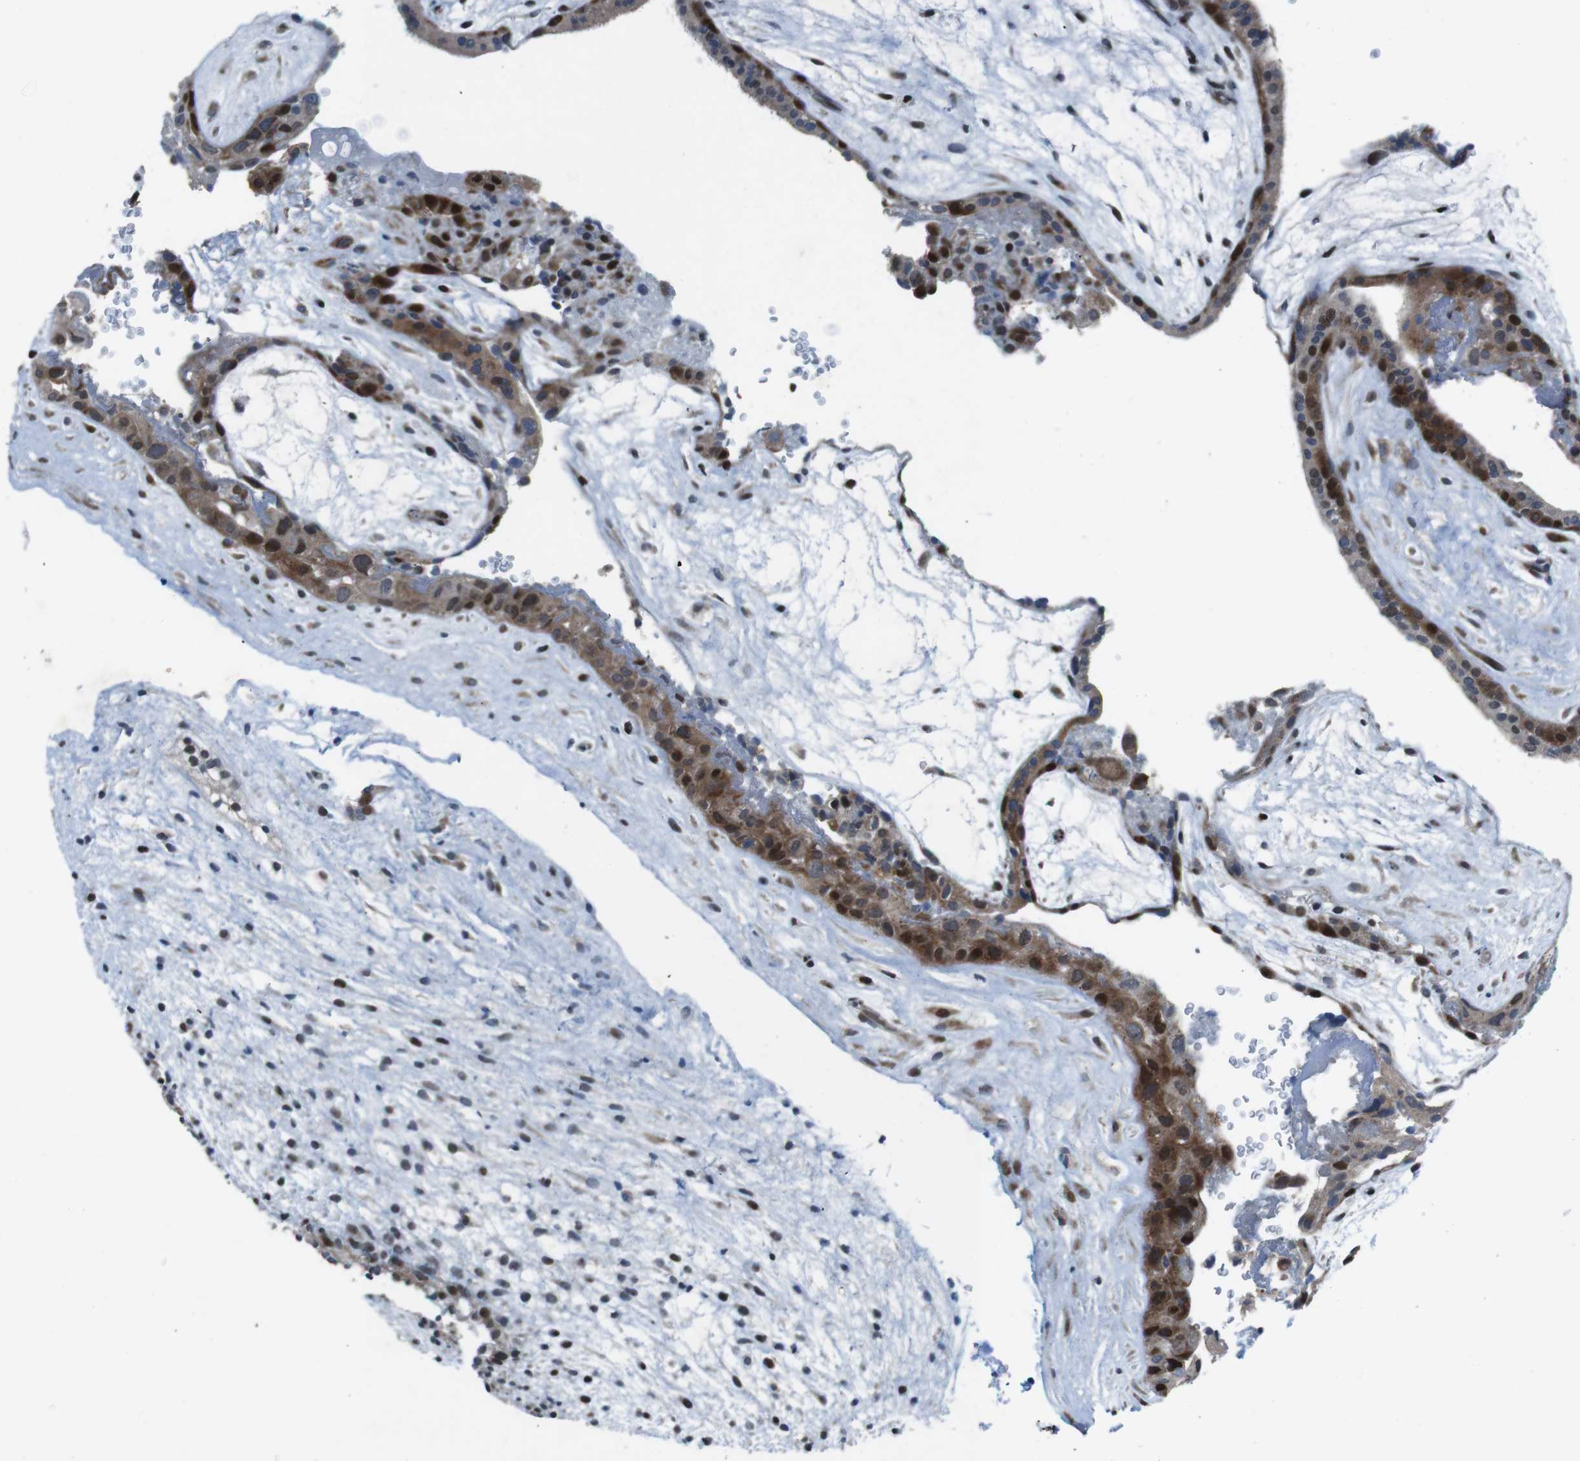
{"staining": {"intensity": "weak", "quantity": ">75%", "location": "cytoplasmic/membranous"}, "tissue": "placenta", "cell_type": "Decidual cells", "image_type": "normal", "snomed": [{"axis": "morphology", "description": "Normal tissue, NOS"}, {"axis": "topography", "description": "Placenta"}], "caption": "Protein expression analysis of normal placenta displays weak cytoplasmic/membranous staining in about >75% of decidual cells. (brown staining indicates protein expression, while blue staining denotes nuclei).", "gene": "PBRM1", "patient": {"sex": "female", "age": 19}}